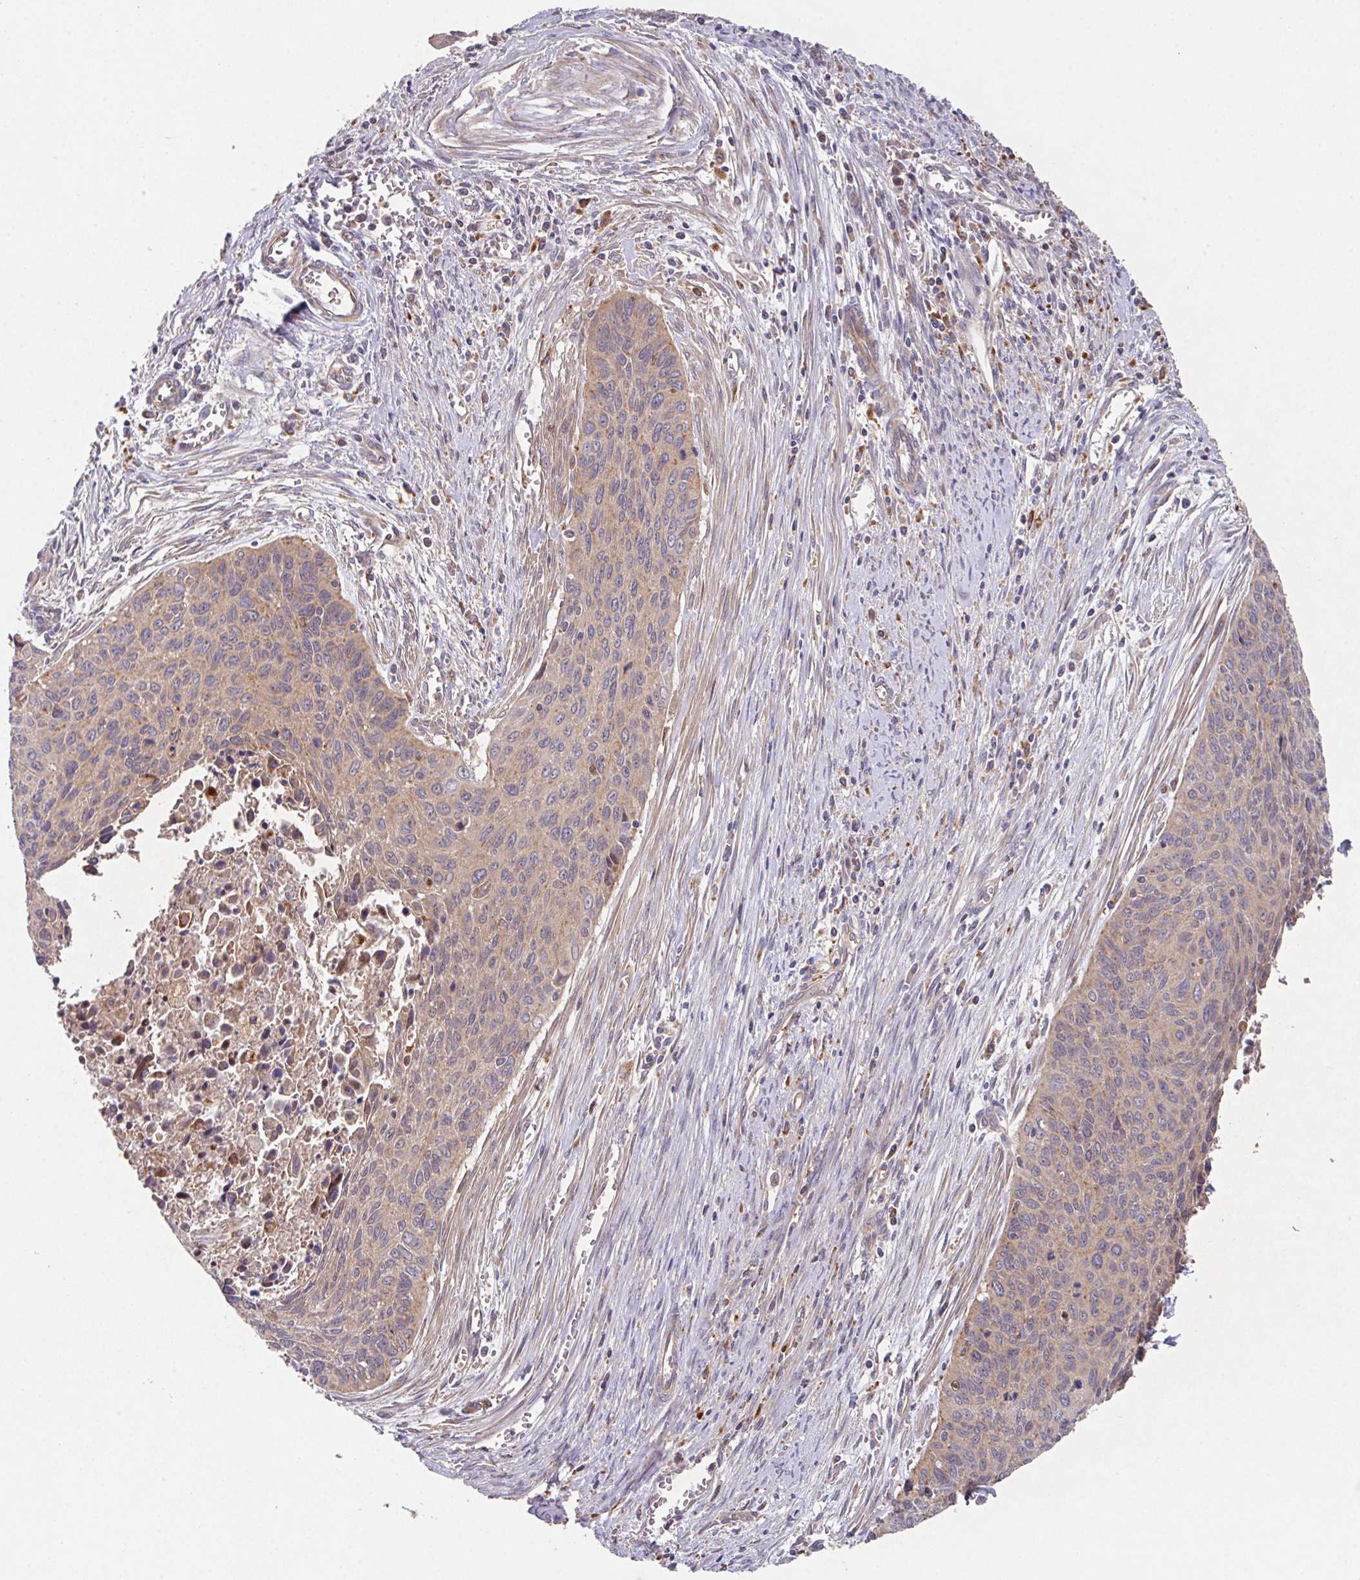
{"staining": {"intensity": "weak", "quantity": "<25%", "location": "cytoplasmic/membranous"}, "tissue": "cervical cancer", "cell_type": "Tumor cells", "image_type": "cancer", "snomed": [{"axis": "morphology", "description": "Squamous cell carcinoma, NOS"}, {"axis": "topography", "description": "Cervix"}], "caption": "Photomicrograph shows no protein positivity in tumor cells of cervical cancer tissue. Brightfield microscopy of immunohistochemistry stained with DAB (brown) and hematoxylin (blue), captured at high magnification.", "gene": "TRIM14", "patient": {"sex": "female", "age": 55}}